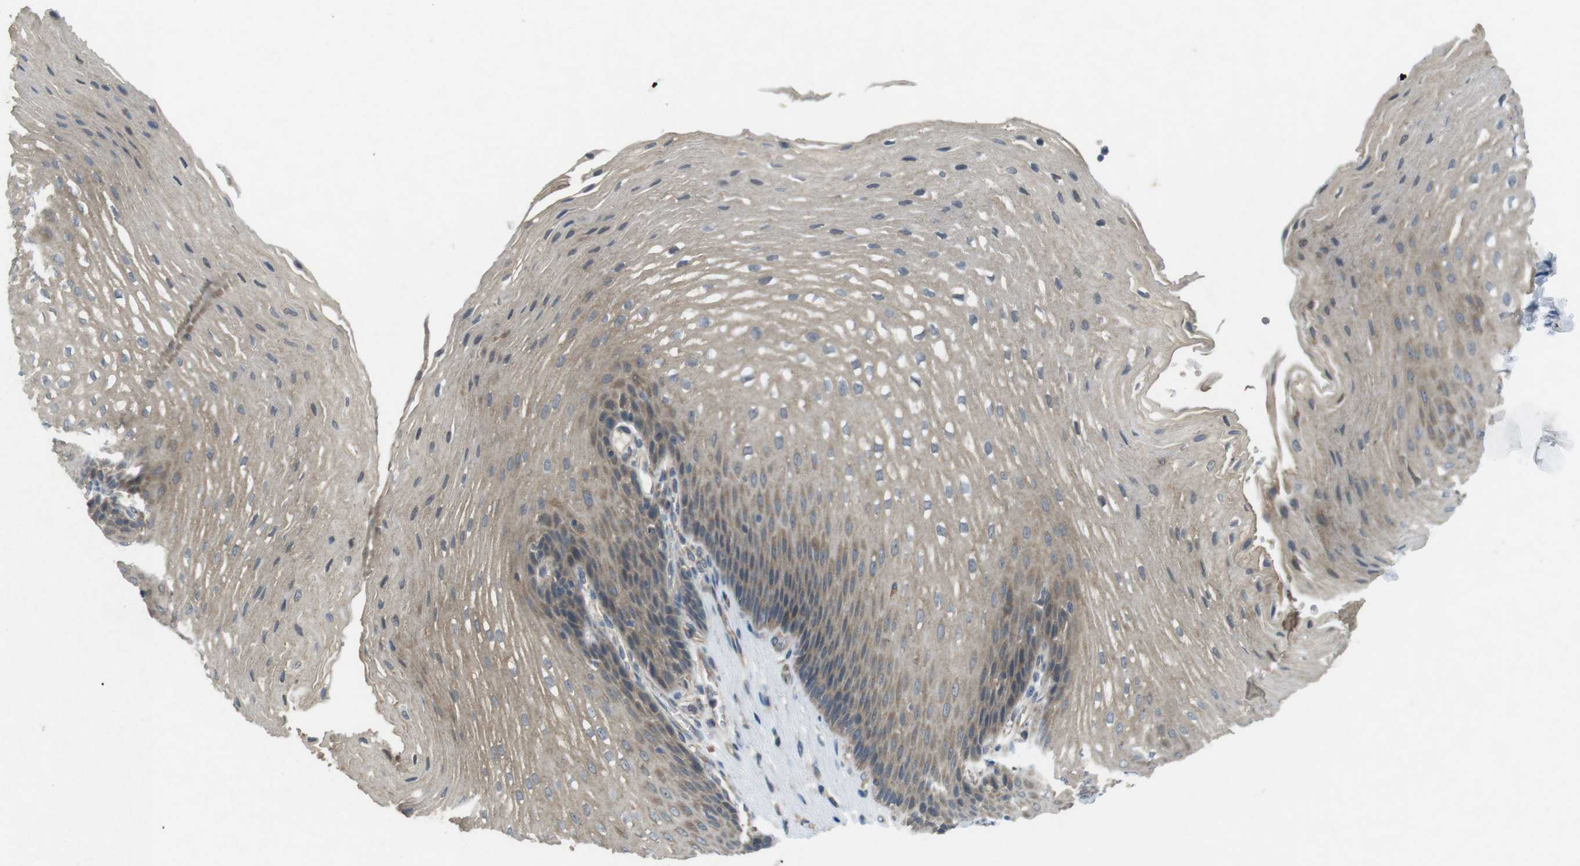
{"staining": {"intensity": "weak", "quantity": ">75%", "location": "cytoplasmic/membranous"}, "tissue": "esophagus", "cell_type": "Squamous epithelial cells", "image_type": "normal", "snomed": [{"axis": "morphology", "description": "Normal tissue, NOS"}, {"axis": "topography", "description": "Esophagus"}], "caption": "This image reveals normal esophagus stained with immunohistochemistry (IHC) to label a protein in brown. The cytoplasmic/membranous of squamous epithelial cells show weak positivity for the protein. Nuclei are counter-stained blue.", "gene": "SUGT1", "patient": {"sex": "male", "age": 48}}